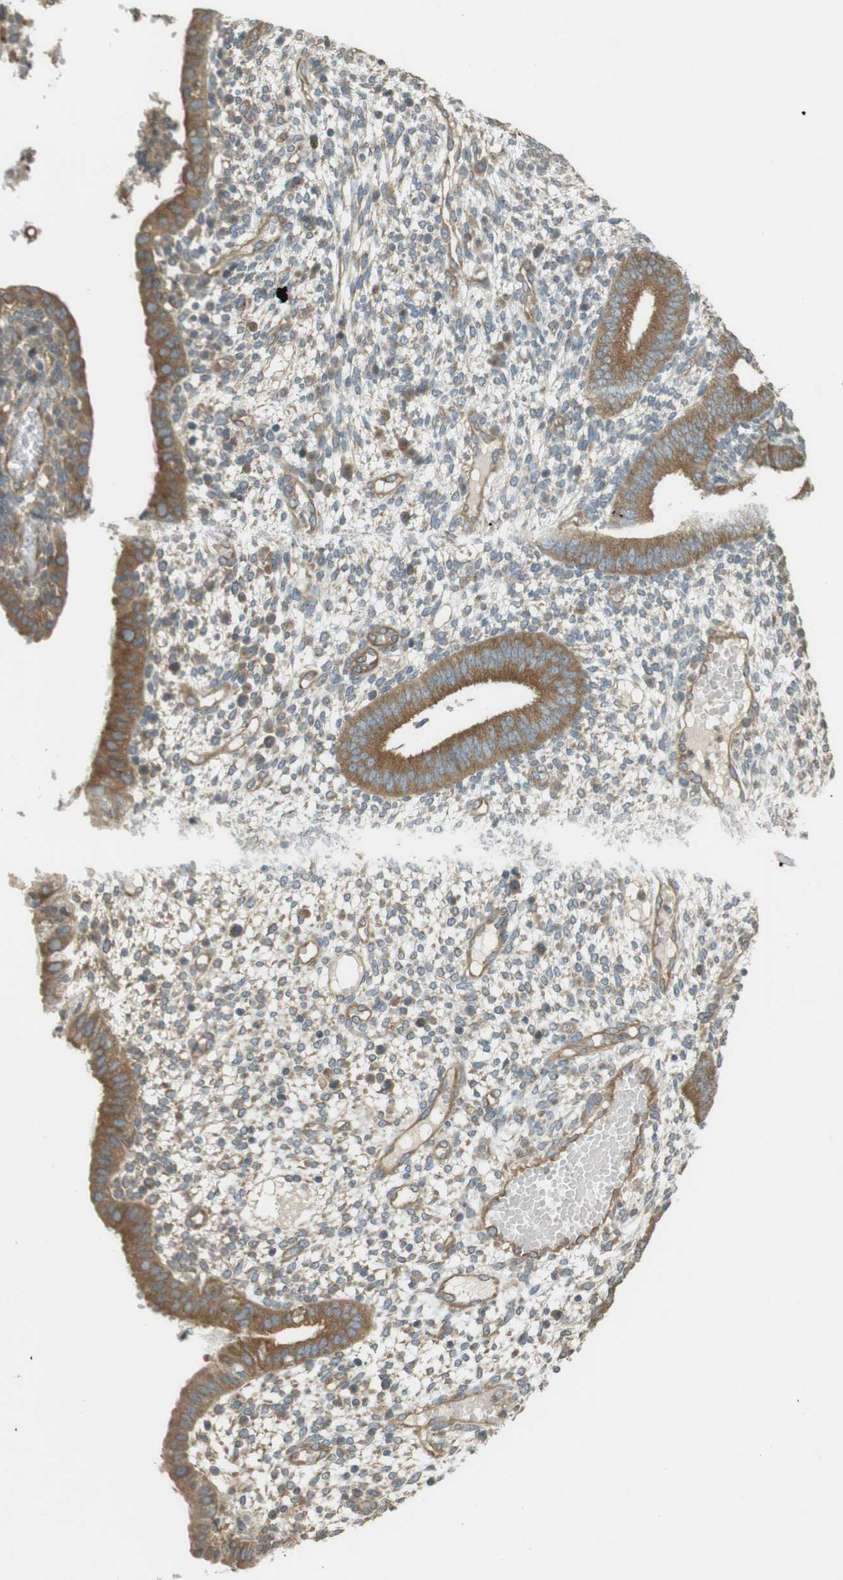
{"staining": {"intensity": "moderate", "quantity": "<25%", "location": "cytoplasmic/membranous"}, "tissue": "endometrium", "cell_type": "Cells in endometrial stroma", "image_type": "normal", "snomed": [{"axis": "morphology", "description": "Normal tissue, NOS"}, {"axis": "topography", "description": "Endometrium"}], "caption": "The micrograph shows staining of unremarkable endometrium, revealing moderate cytoplasmic/membranous protein expression (brown color) within cells in endometrial stroma.", "gene": "KIF5B", "patient": {"sex": "female", "age": 35}}